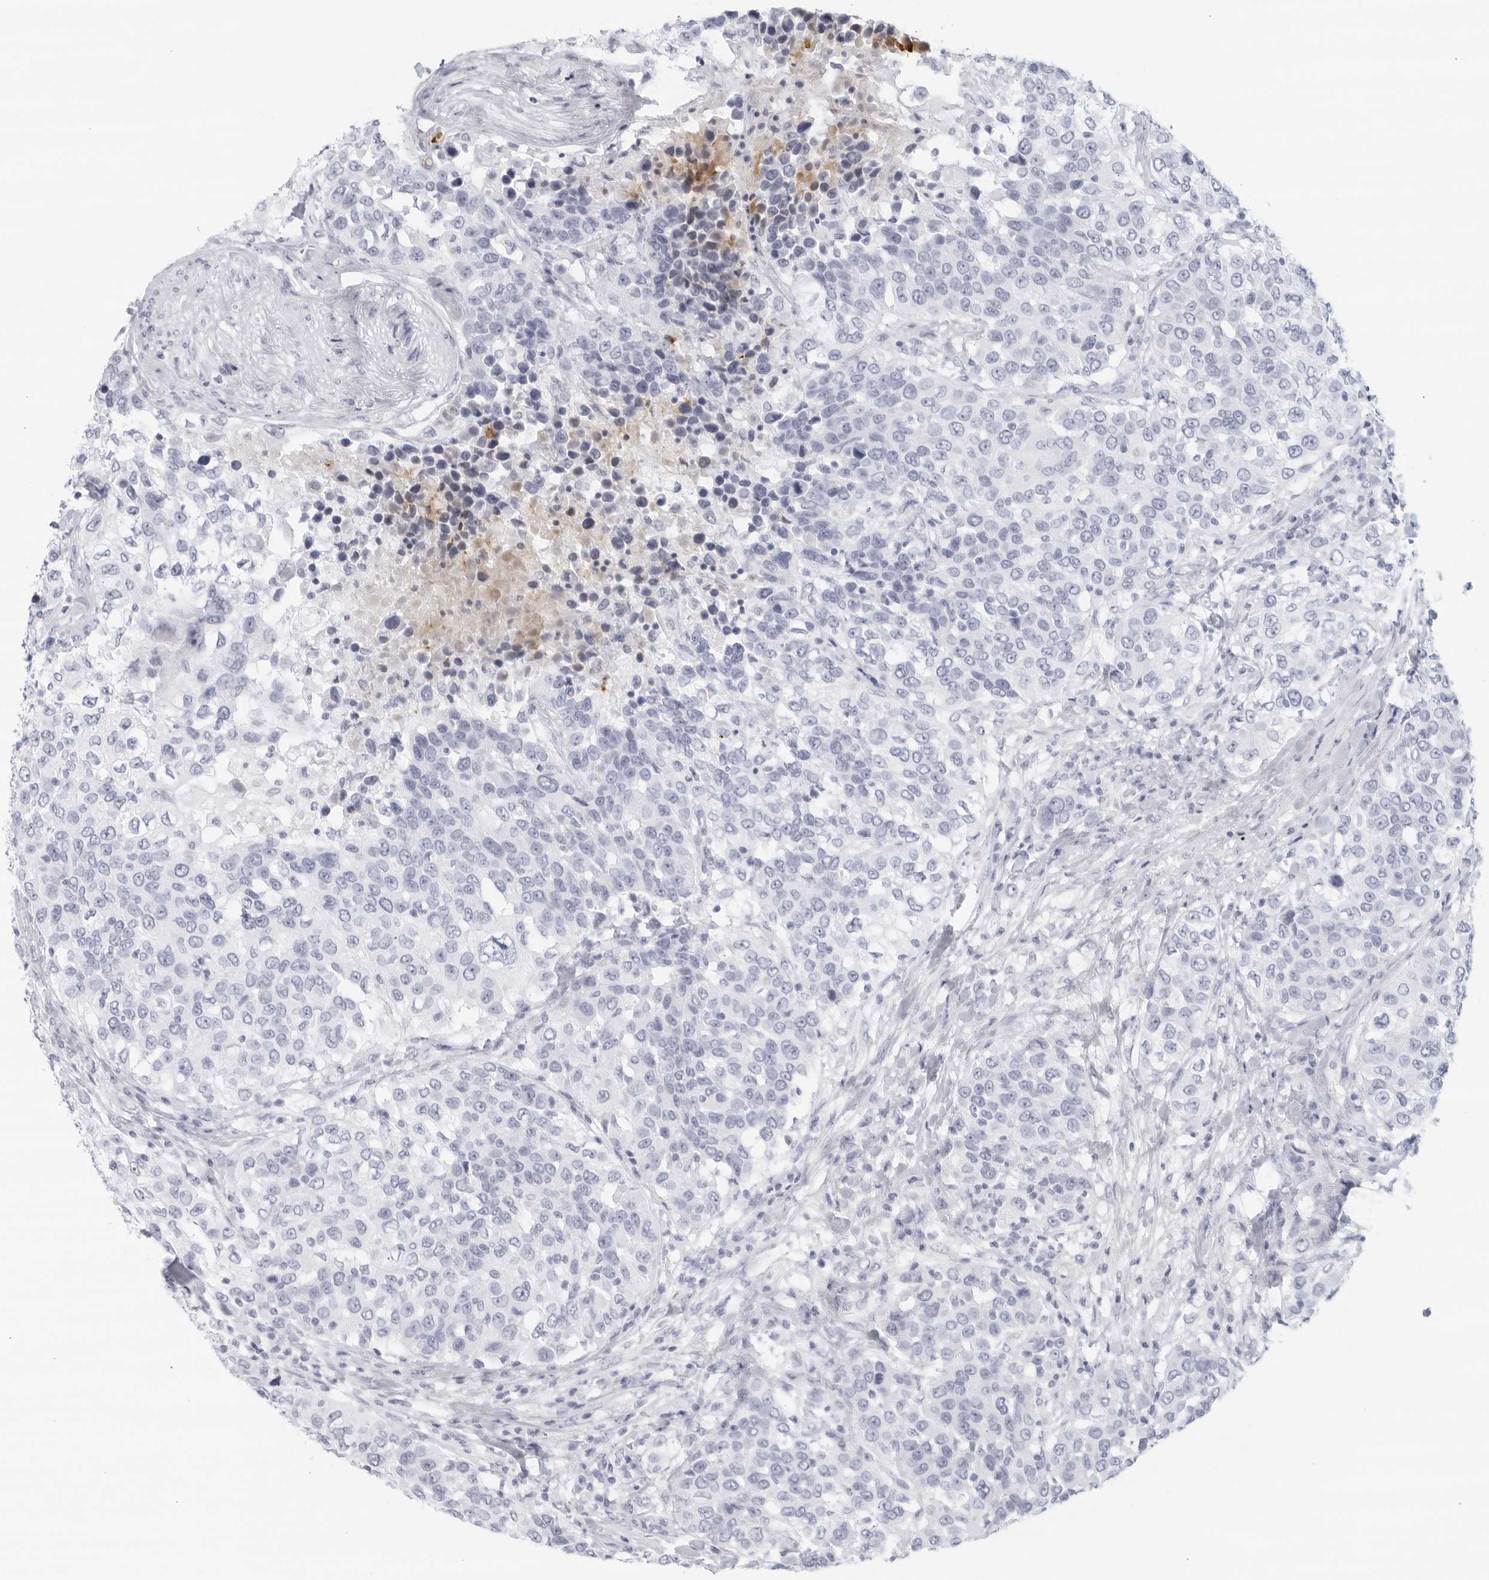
{"staining": {"intensity": "negative", "quantity": "none", "location": "none"}, "tissue": "urothelial cancer", "cell_type": "Tumor cells", "image_type": "cancer", "snomed": [{"axis": "morphology", "description": "Urothelial carcinoma, High grade"}, {"axis": "topography", "description": "Urinary bladder"}], "caption": "IHC histopathology image of urothelial cancer stained for a protein (brown), which shows no staining in tumor cells.", "gene": "FGG", "patient": {"sex": "female", "age": 80}}